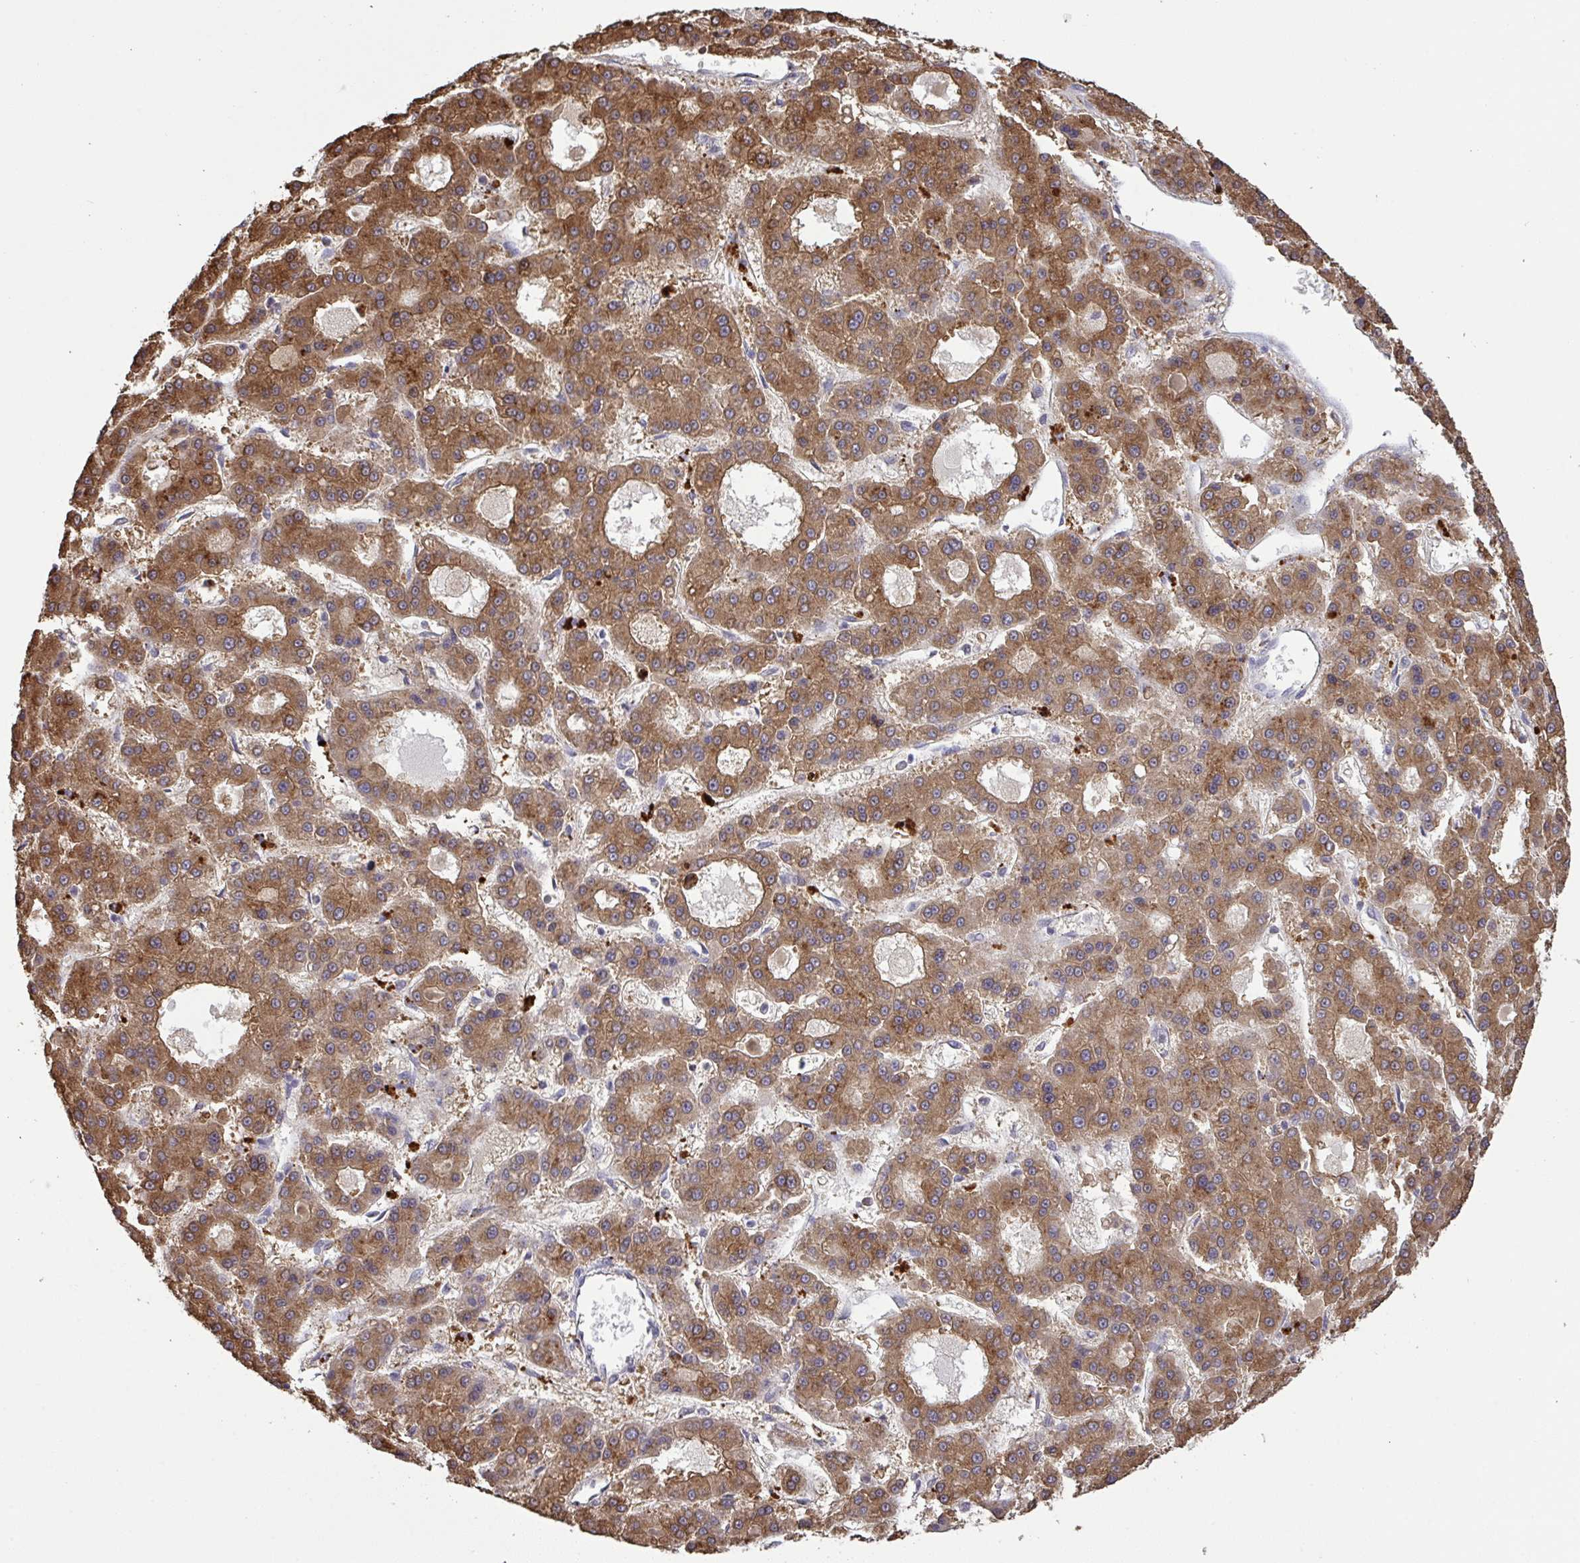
{"staining": {"intensity": "moderate", "quantity": ">75%", "location": "cytoplasmic/membranous"}, "tissue": "liver cancer", "cell_type": "Tumor cells", "image_type": "cancer", "snomed": [{"axis": "morphology", "description": "Carcinoma, Hepatocellular, NOS"}, {"axis": "topography", "description": "Liver"}], "caption": "A brown stain labels moderate cytoplasmic/membranous positivity of a protein in liver cancer (hepatocellular carcinoma) tumor cells. The protein of interest is shown in brown color, while the nuclei are stained blue.", "gene": "C12orf57", "patient": {"sex": "male", "age": 70}}